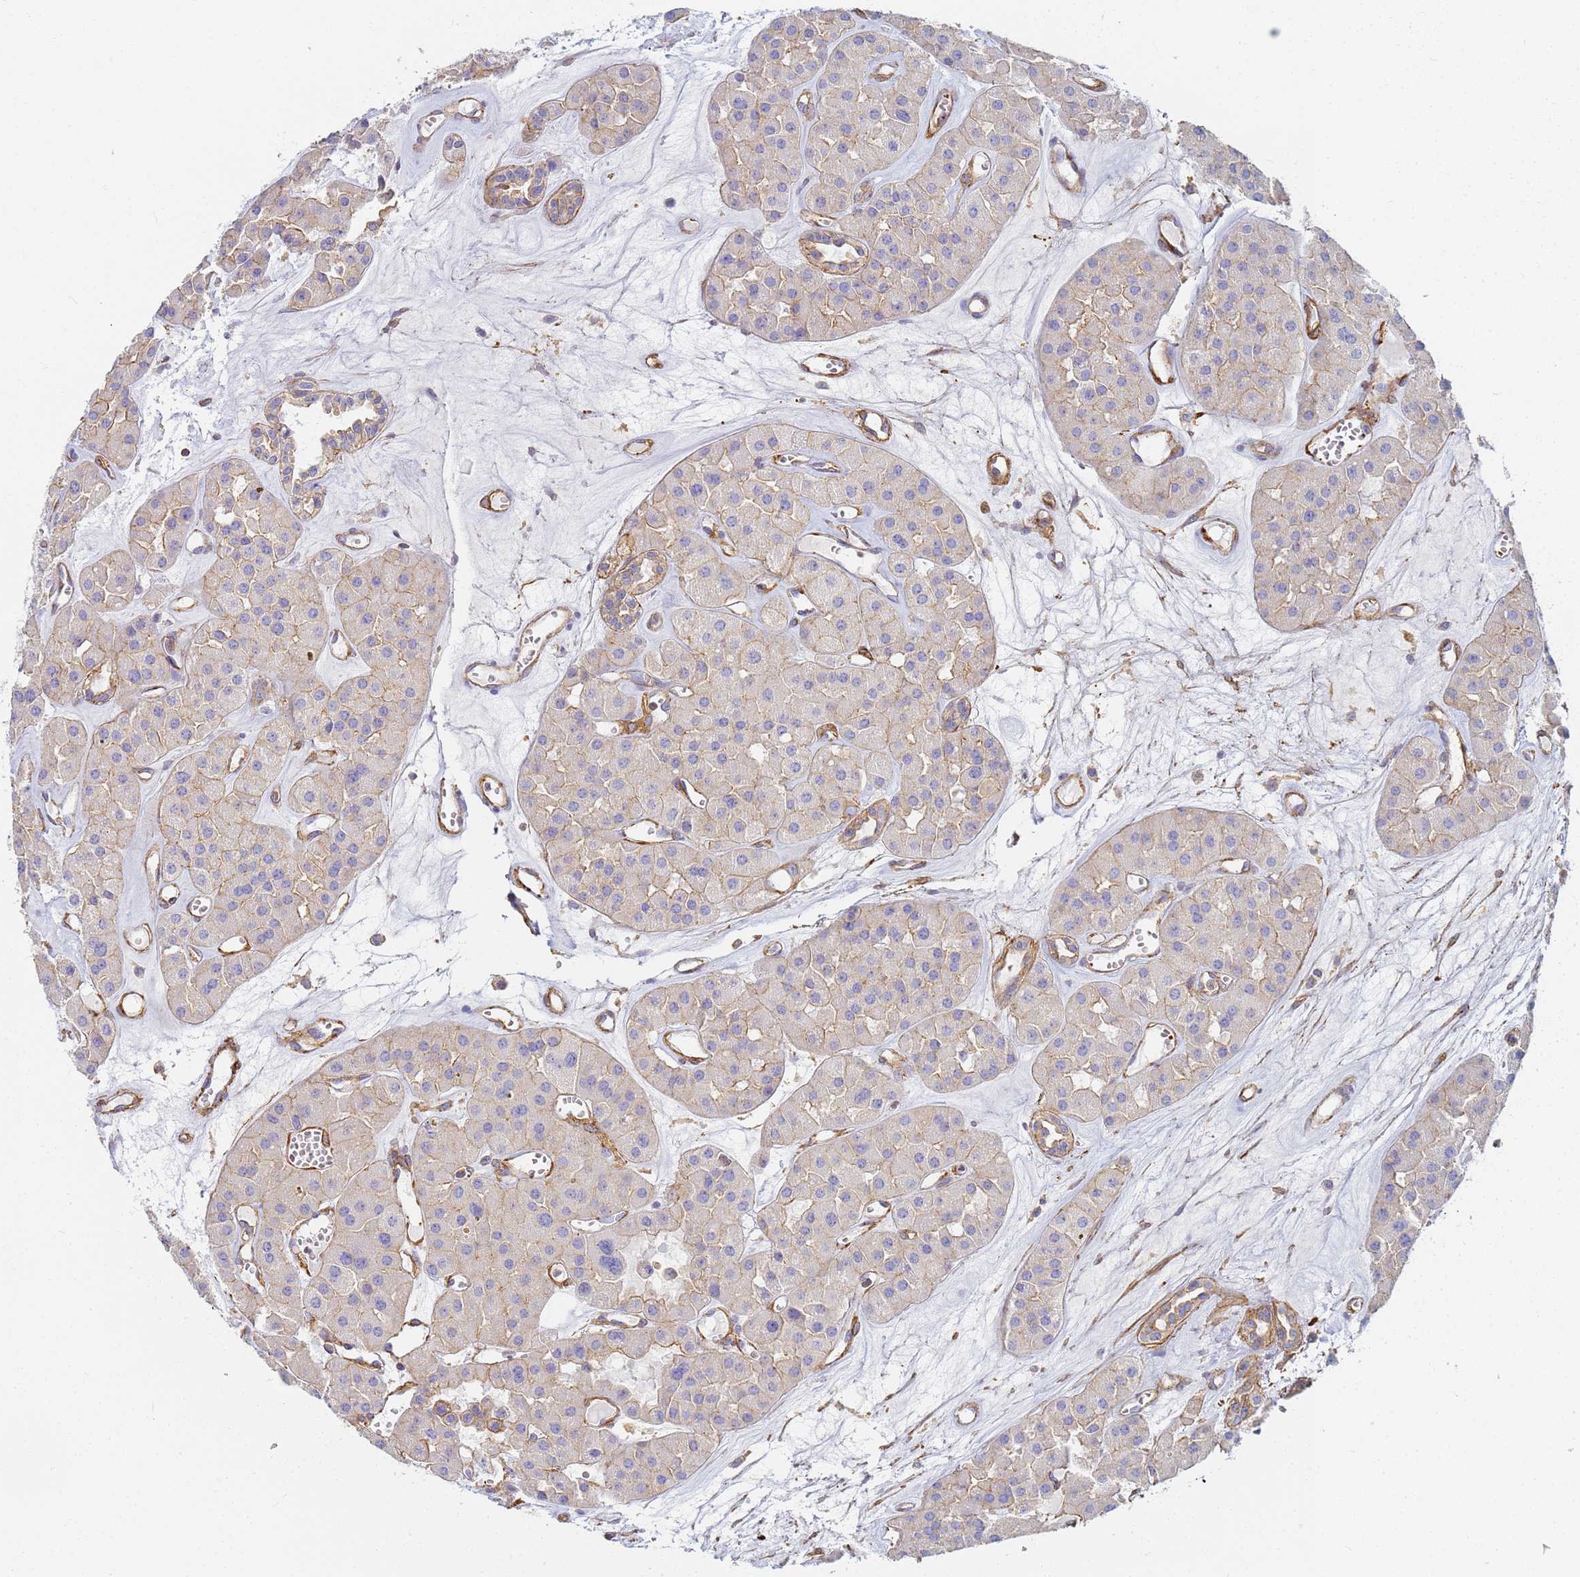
{"staining": {"intensity": "weak", "quantity": "25%-75%", "location": "cytoplasmic/membranous"}, "tissue": "renal cancer", "cell_type": "Tumor cells", "image_type": "cancer", "snomed": [{"axis": "morphology", "description": "Carcinoma, NOS"}, {"axis": "topography", "description": "Kidney"}], "caption": "A brown stain highlights weak cytoplasmic/membranous staining of a protein in carcinoma (renal) tumor cells. (Brightfield microscopy of DAB IHC at high magnification).", "gene": "TPM1", "patient": {"sex": "female", "age": 75}}